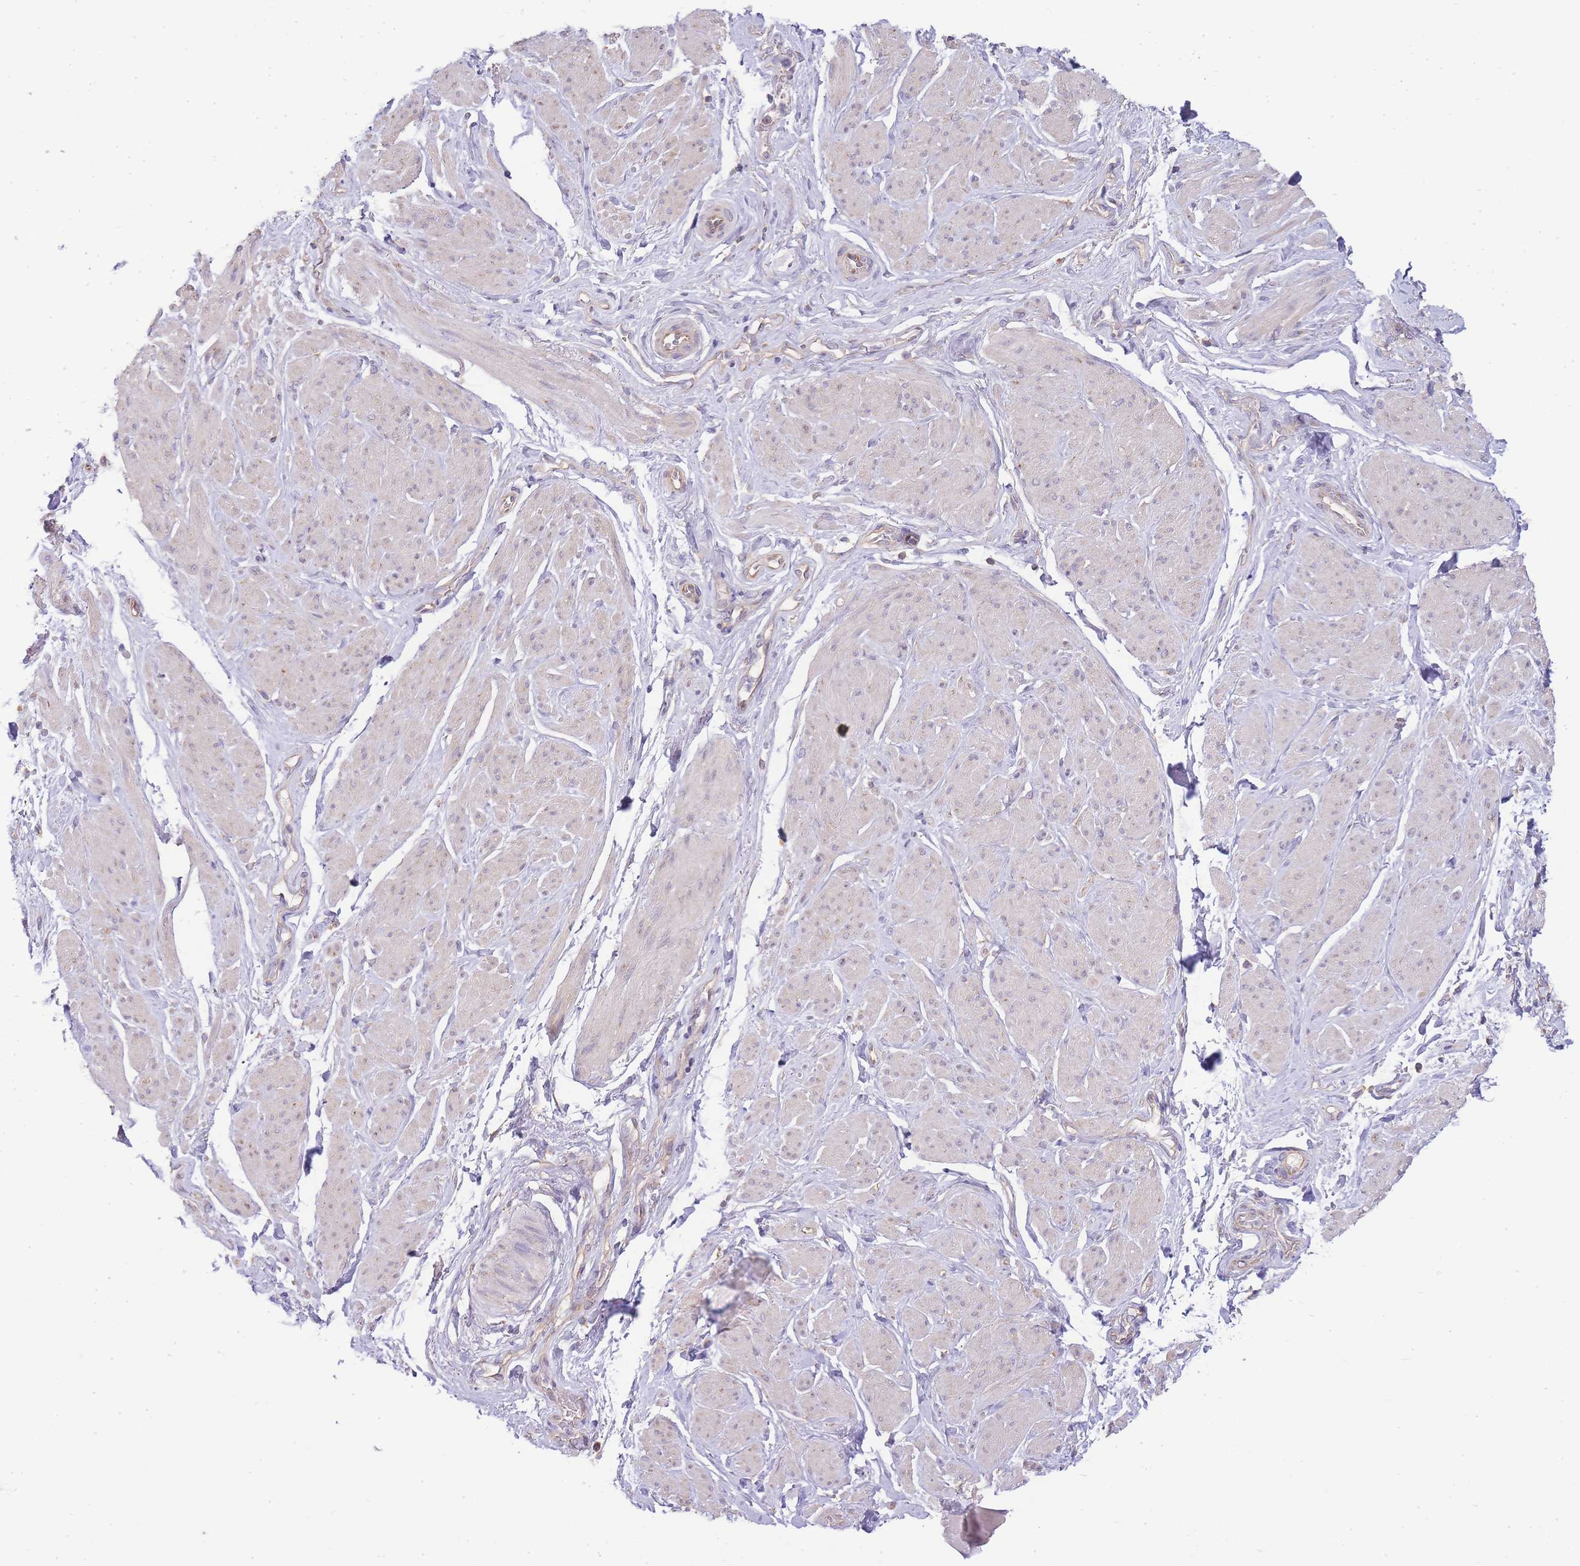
{"staining": {"intensity": "negative", "quantity": "none", "location": "none"}, "tissue": "smooth muscle", "cell_type": "Smooth muscle cells", "image_type": "normal", "snomed": [{"axis": "morphology", "description": "Normal tissue, NOS"}, {"axis": "topography", "description": "Smooth muscle"}, {"axis": "topography", "description": "Peripheral nerve tissue"}], "caption": "Immunohistochemistry (IHC) of unremarkable smooth muscle exhibits no staining in smooth muscle cells. (Stains: DAB immunohistochemistry with hematoxylin counter stain, Microscopy: brightfield microscopy at high magnification).", "gene": "BEX1", "patient": {"sex": "male", "age": 69}}